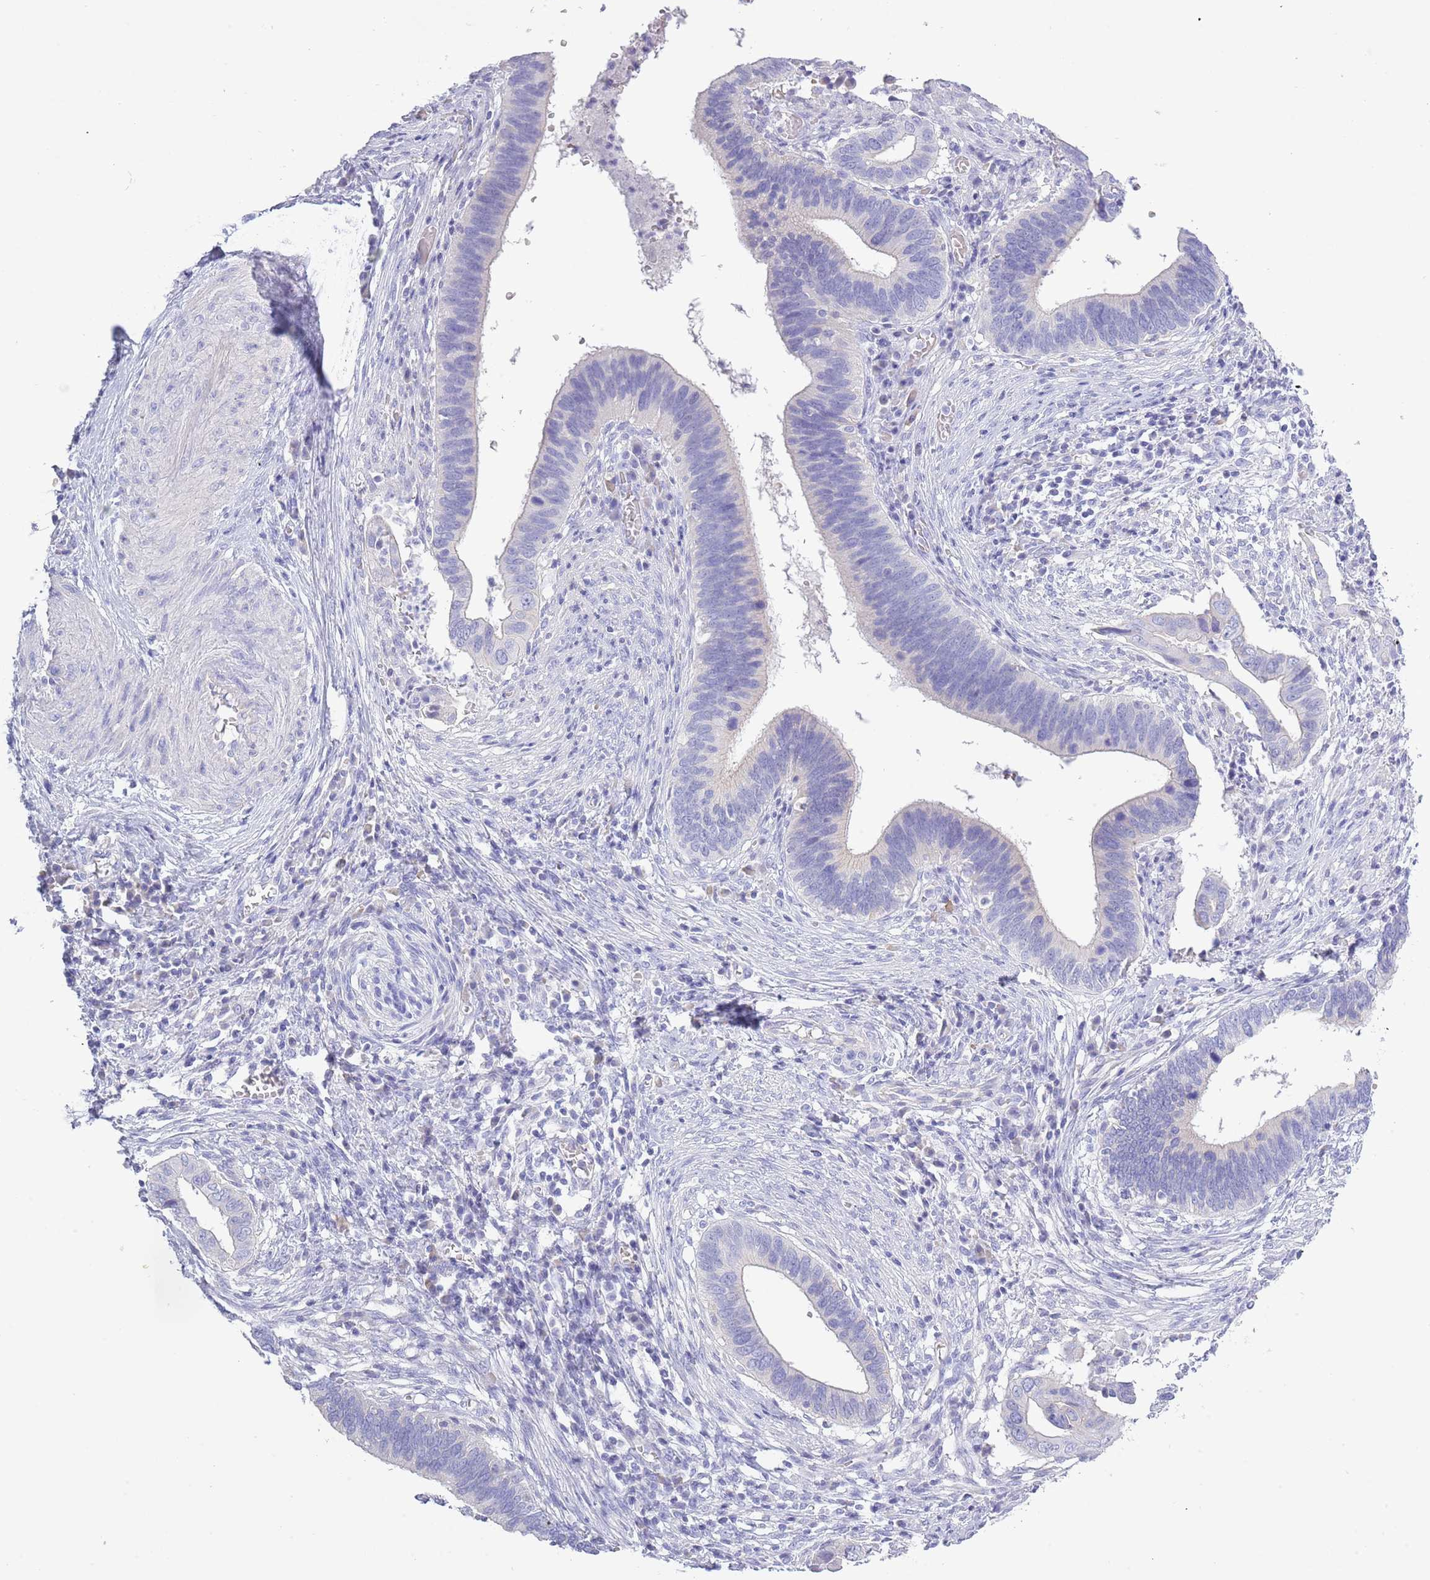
{"staining": {"intensity": "negative", "quantity": "none", "location": "none"}, "tissue": "cervical cancer", "cell_type": "Tumor cells", "image_type": "cancer", "snomed": [{"axis": "morphology", "description": "Adenocarcinoma, NOS"}, {"axis": "topography", "description": "Cervix"}], "caption": "High magnification brightfield microscopy of cervical cancer stained with DAB (3,3'-diaminobenzidine) (brown) and counterstained with hematoxylin (blue): tumor cells show no significant positivity.", "gene": "ACR", "patient": {"sex": "female", "age": 42}}